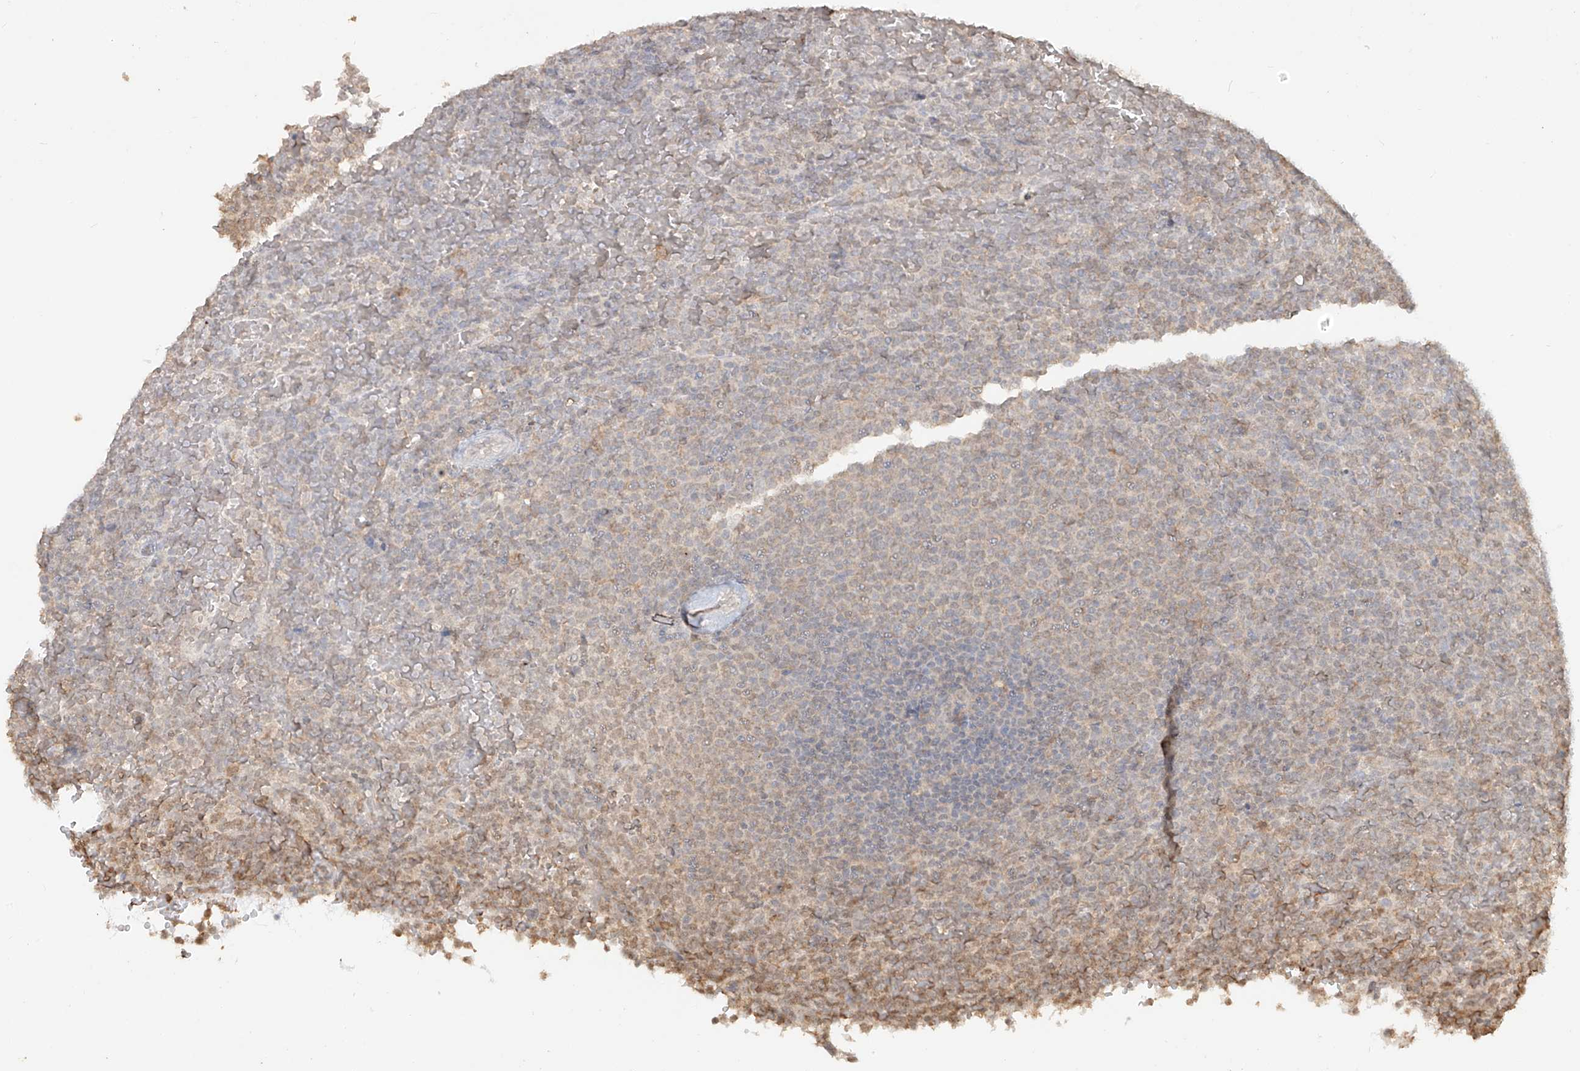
{"staining": {"intensity": "weak", "quantity": "25%-75%", "location": "cytoplasmic/membranous"}, "tissue": "lymphoma", "cell_type": "Tumor cells", "image_type": "cancer", "snomed": [{"axis": "morphology", "description": "Malignant lymphoma, non-Hodgkin's type, Low grade"}, {"axis": "topography", "description": "Spleen"}], "caption": "Approximately 25%-75% of tumor cells in human malignant lymphoma, non-Hodgkin's type (low-grade) demonstrate weak cytoplasmic/membranous protein staining as visualized by brown immunohistochemical staining.", "gene": "TIGAR", "patient": {"sex": "female", "age": 77}}